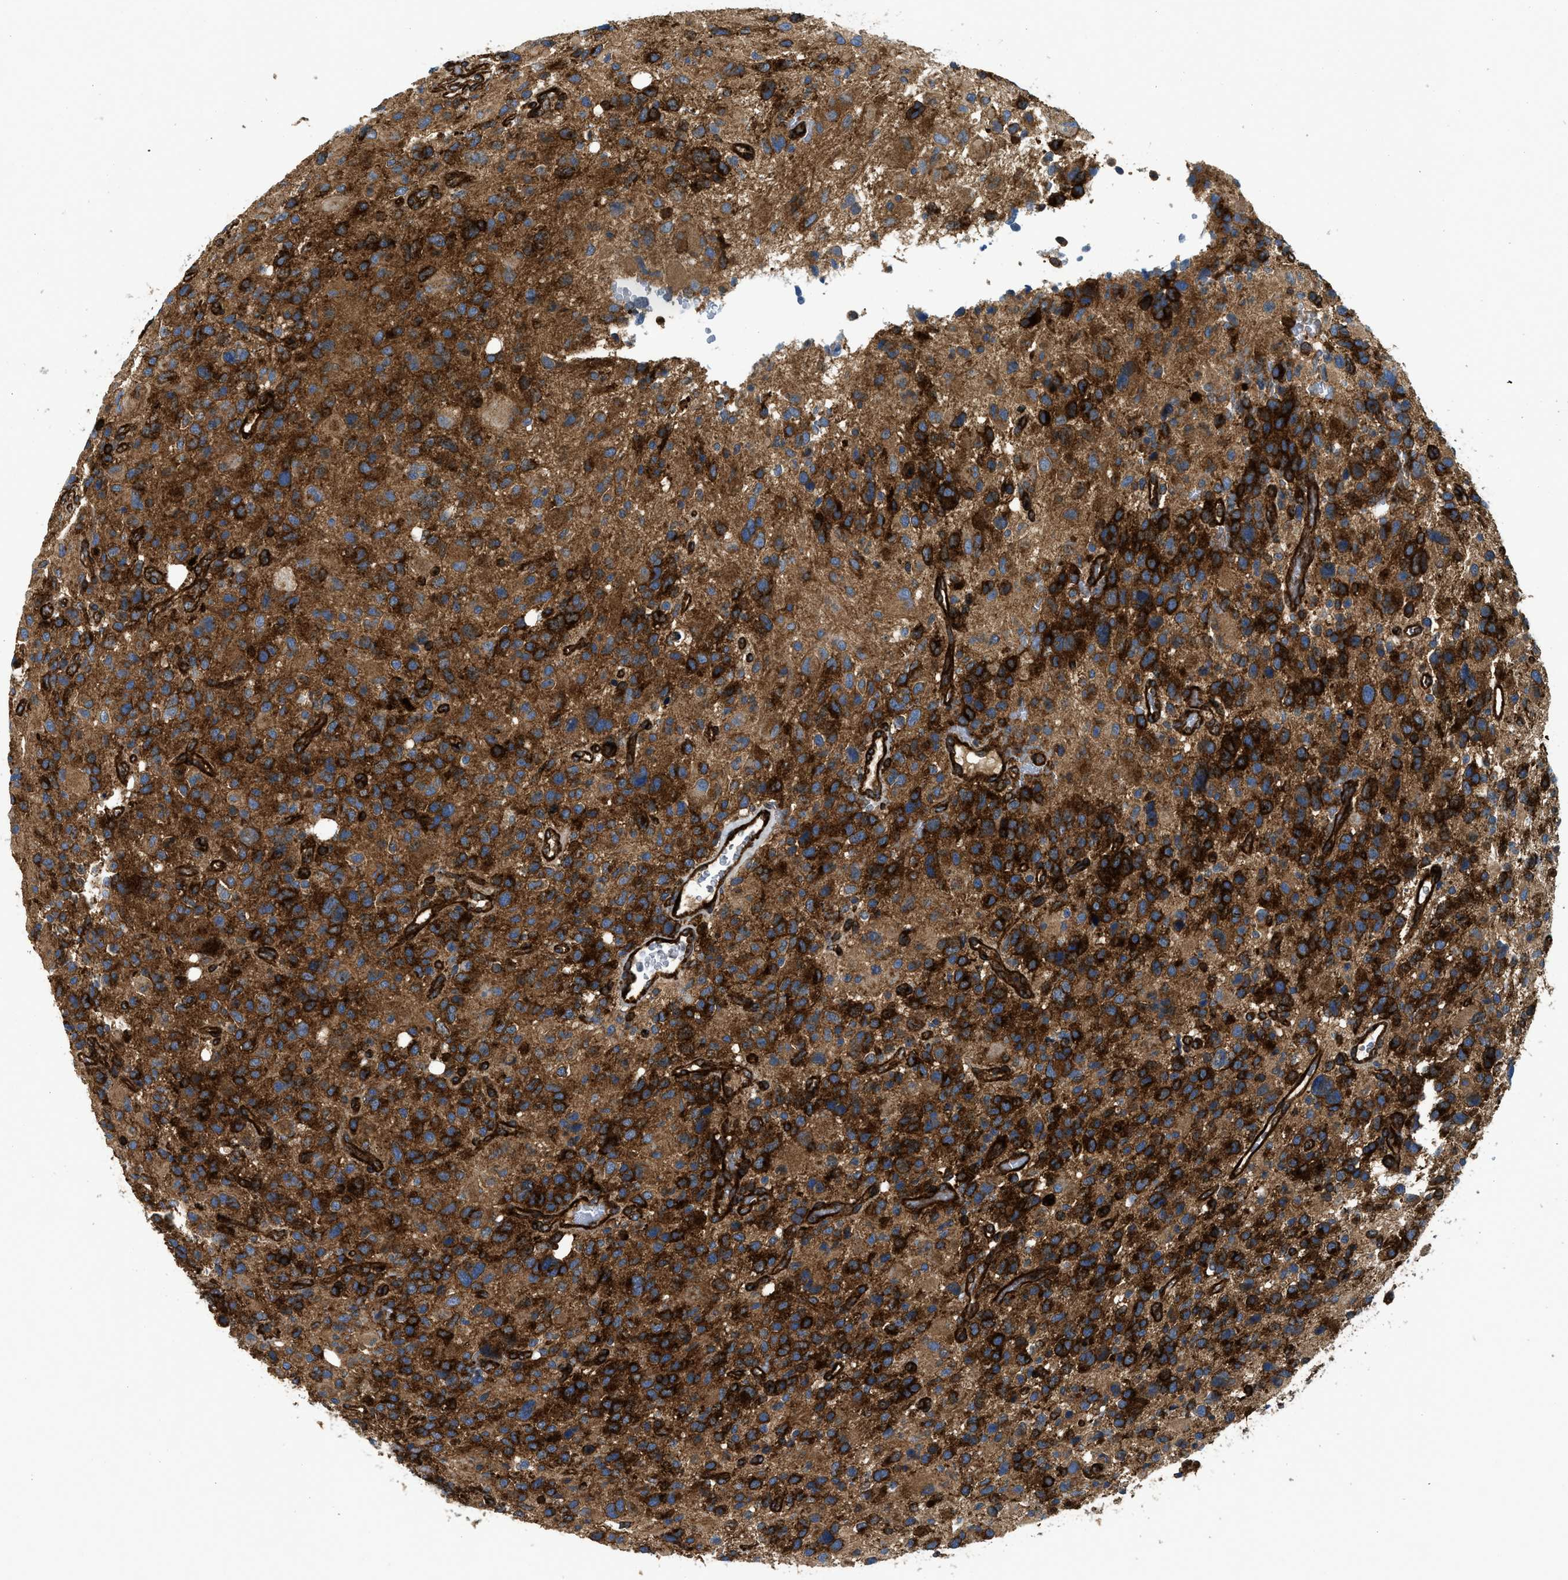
{"staining": {"intensity": "strong", "quantity": ">75%", "location": "cytoplasmic/membranous"}, "tissue": "glioma", "cell_type": "Tumor cells", "image_type": "cancer", "snomed": [{"axis": "morphology", "description": "Glioma, malignant, High grade"}, {"axis": "topography", "description": "Brain"}], "caption": "The micrograph reveals a brown stain indicating the presence of a protein in the cytoplasmic/membranous of tumor cells in high-grade glioma (malignant).", "gene": "HIP1", "patient": {"sex": "male", "age": 48}}